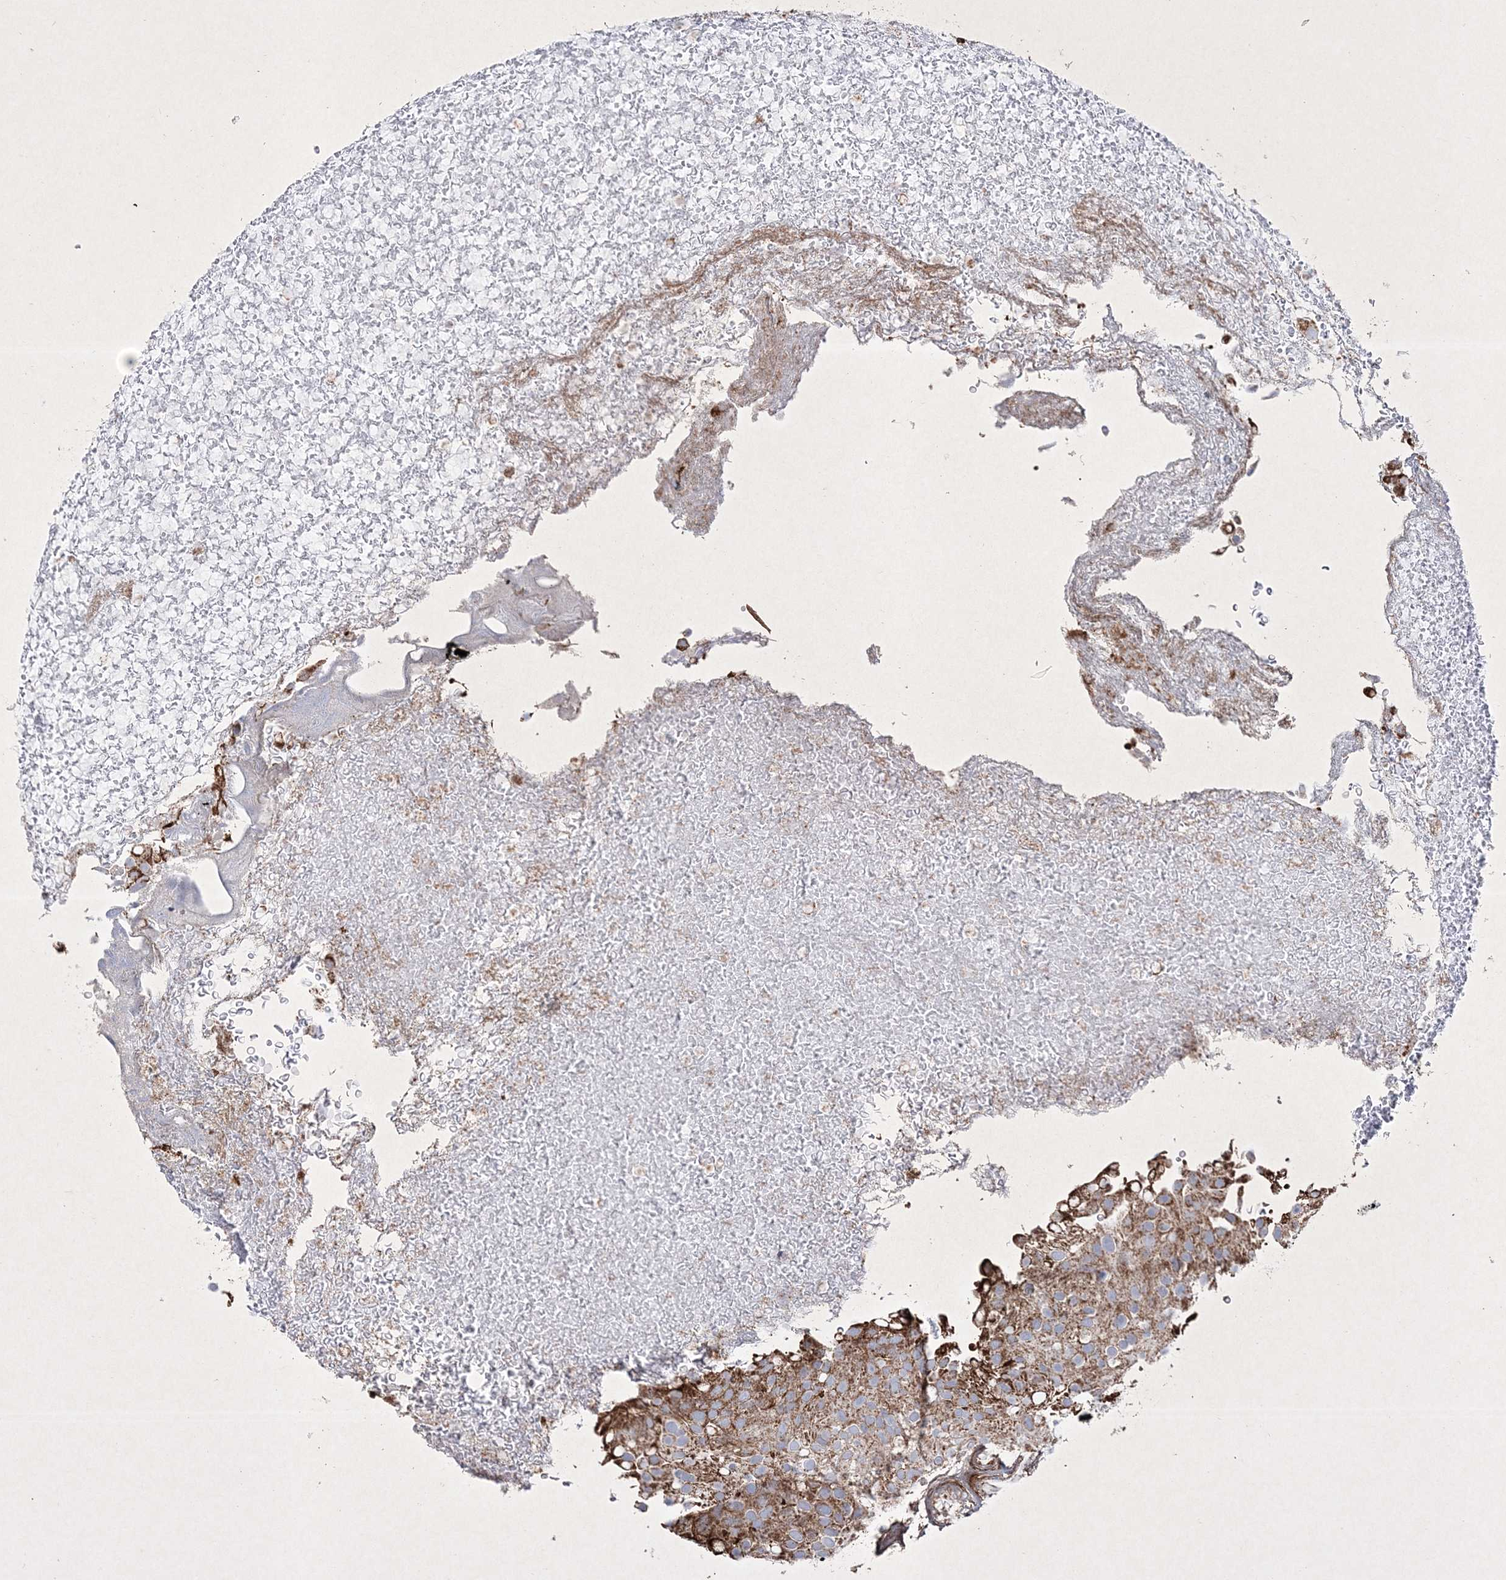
{"staining": {"intensity": "moderate", "quantity": ">75%", "location": "cytoplasmic/membranous"}, "tissue": "urothelial cancer", "cell_type": "Tumor cells", "image_type": "cancer", "snomed": [{"axis": "morphology", "description": "Urothelial carcinoma, Low grade"}, {"axis": "topography", "description": "Urinary bladder"}], "caption": "Human low-grade urothelial carcinoma stained for a protein (brown) shows moderate cytoplasmic/membranous positive staining in approximately >75% of tumor cells.", "gene": "RICTOR", "patient": {"sex": "male", "age": 78}}